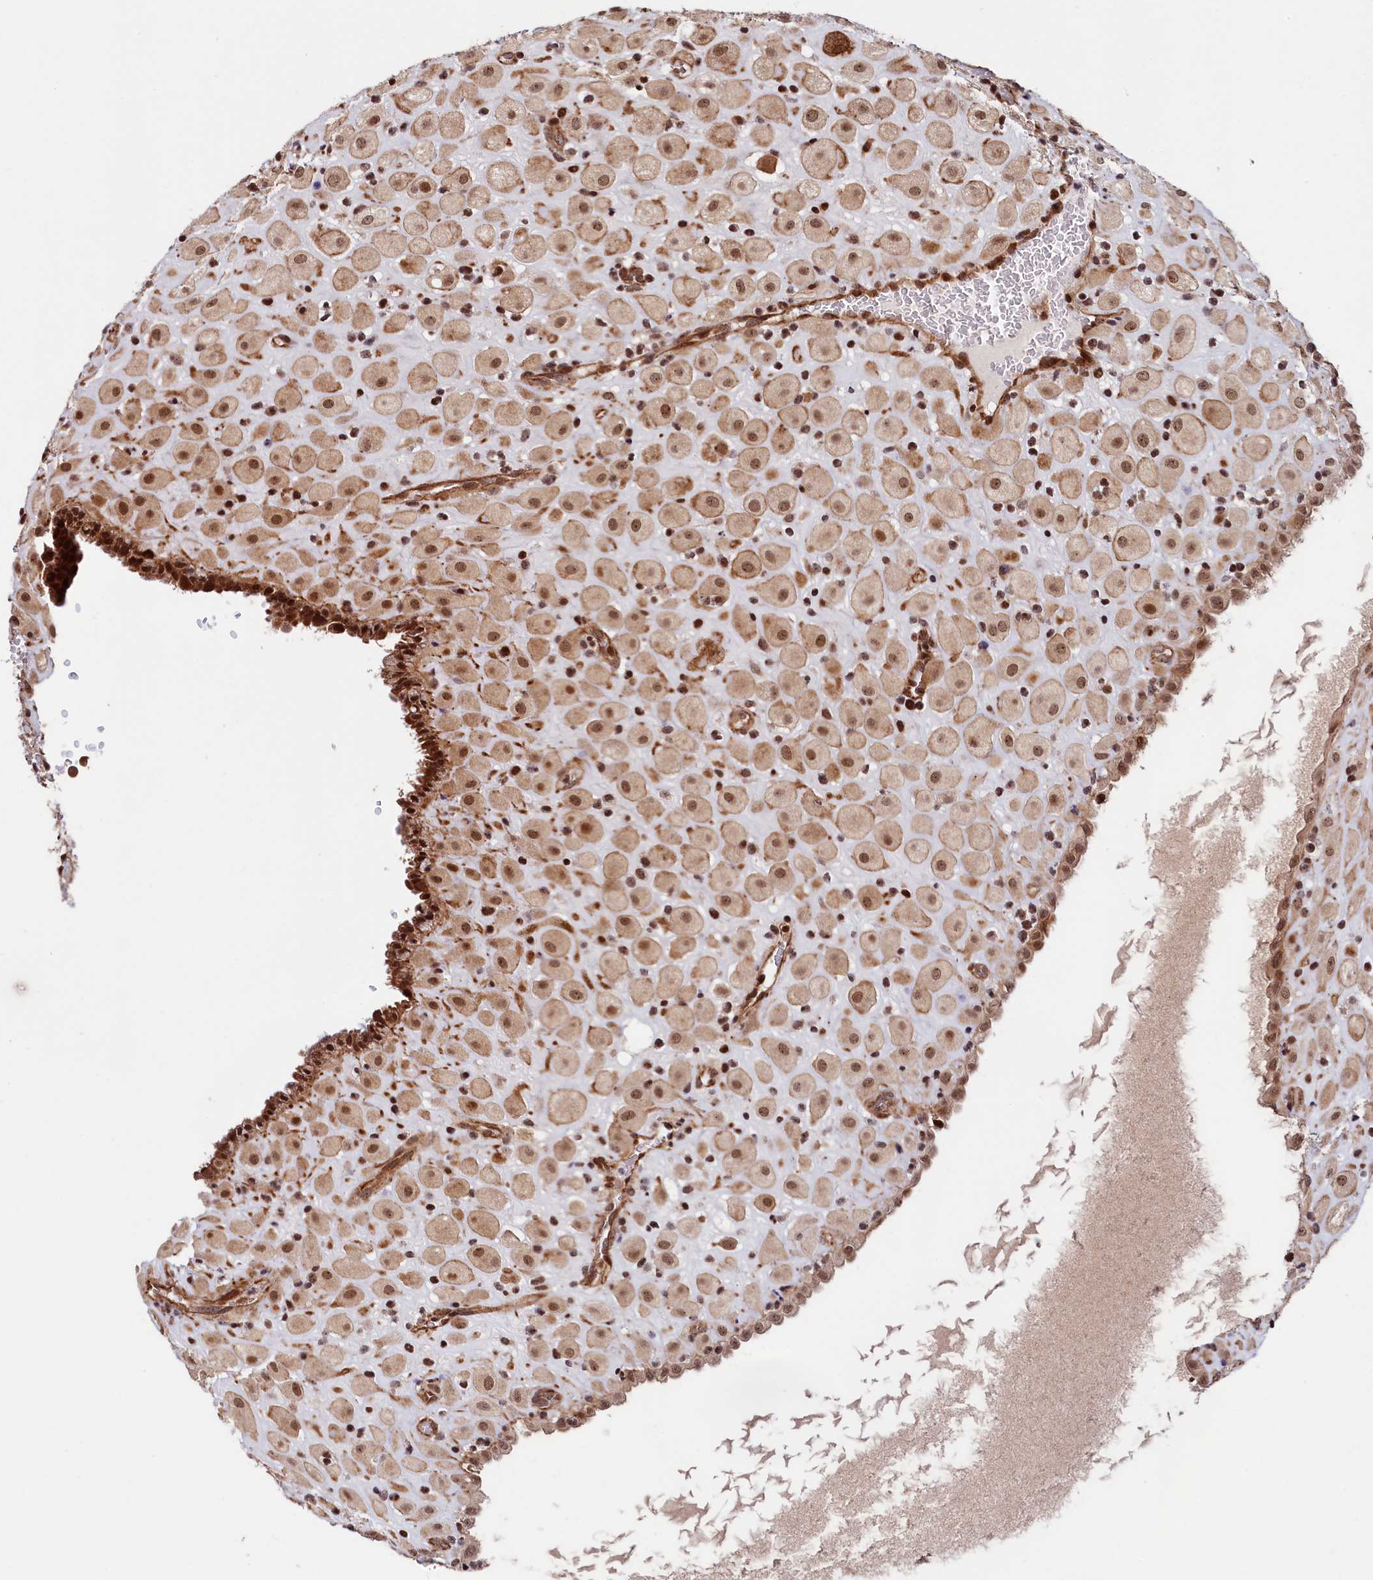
{"staining": {"intensity": "moderate", "quantity": ">75%", "location": "cytoplasmic/membranous,nuclear"}, "tissue": "placenta", "cell_type": "Decidual cells", "image_type": "normal", "snomed": [{"axis": "morphology", "description": "Normal tissue, NOS"}, {"axis": "topography", "description": "Placenta"}], "caption": "Decidual cells reveal medium levels of moderate cytoplasmic/membranous,nuclear staining in approximately >75% of cells in unremarkable placenta.", "gene": "LEO1", "patient": {"sex": "female", "age": 35}}